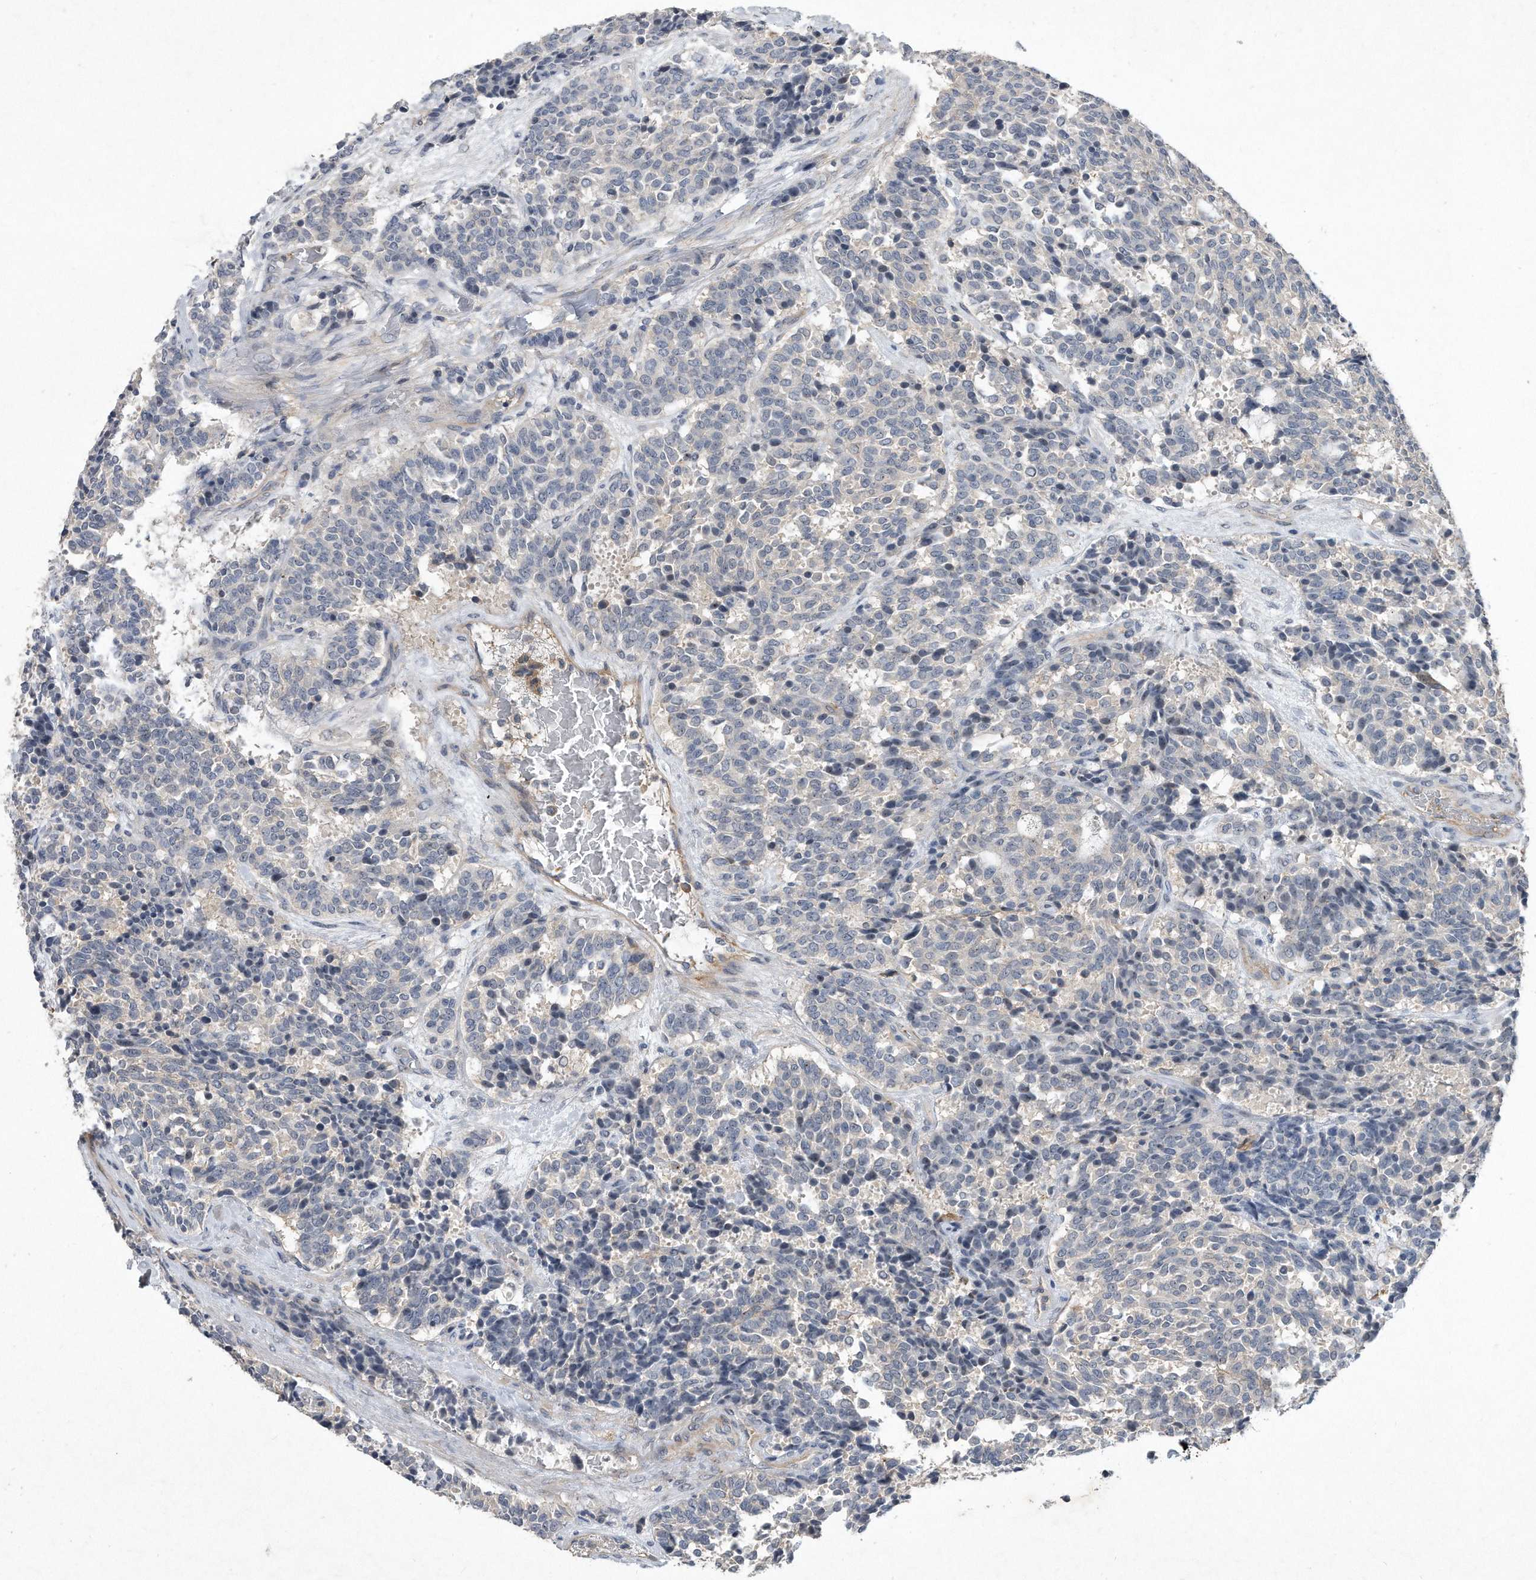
{"staining": {"intensity": "negative", "quantity": "none", "location": "none"}, "tissue": "carcinoid", "cell_type": "Tumor cells", "image_type": "cancer", "snomed": [{"axis": "morphology", "description": "Carcinoid, malignant, NOS"}, {"axis": "topography", "description": "Pancreas"}], "caption": "Tumor cells are negative for brown protein staining in carcinoid.", "gene": "PGBD2", "patient": {"sex": "female", "age": 54}}